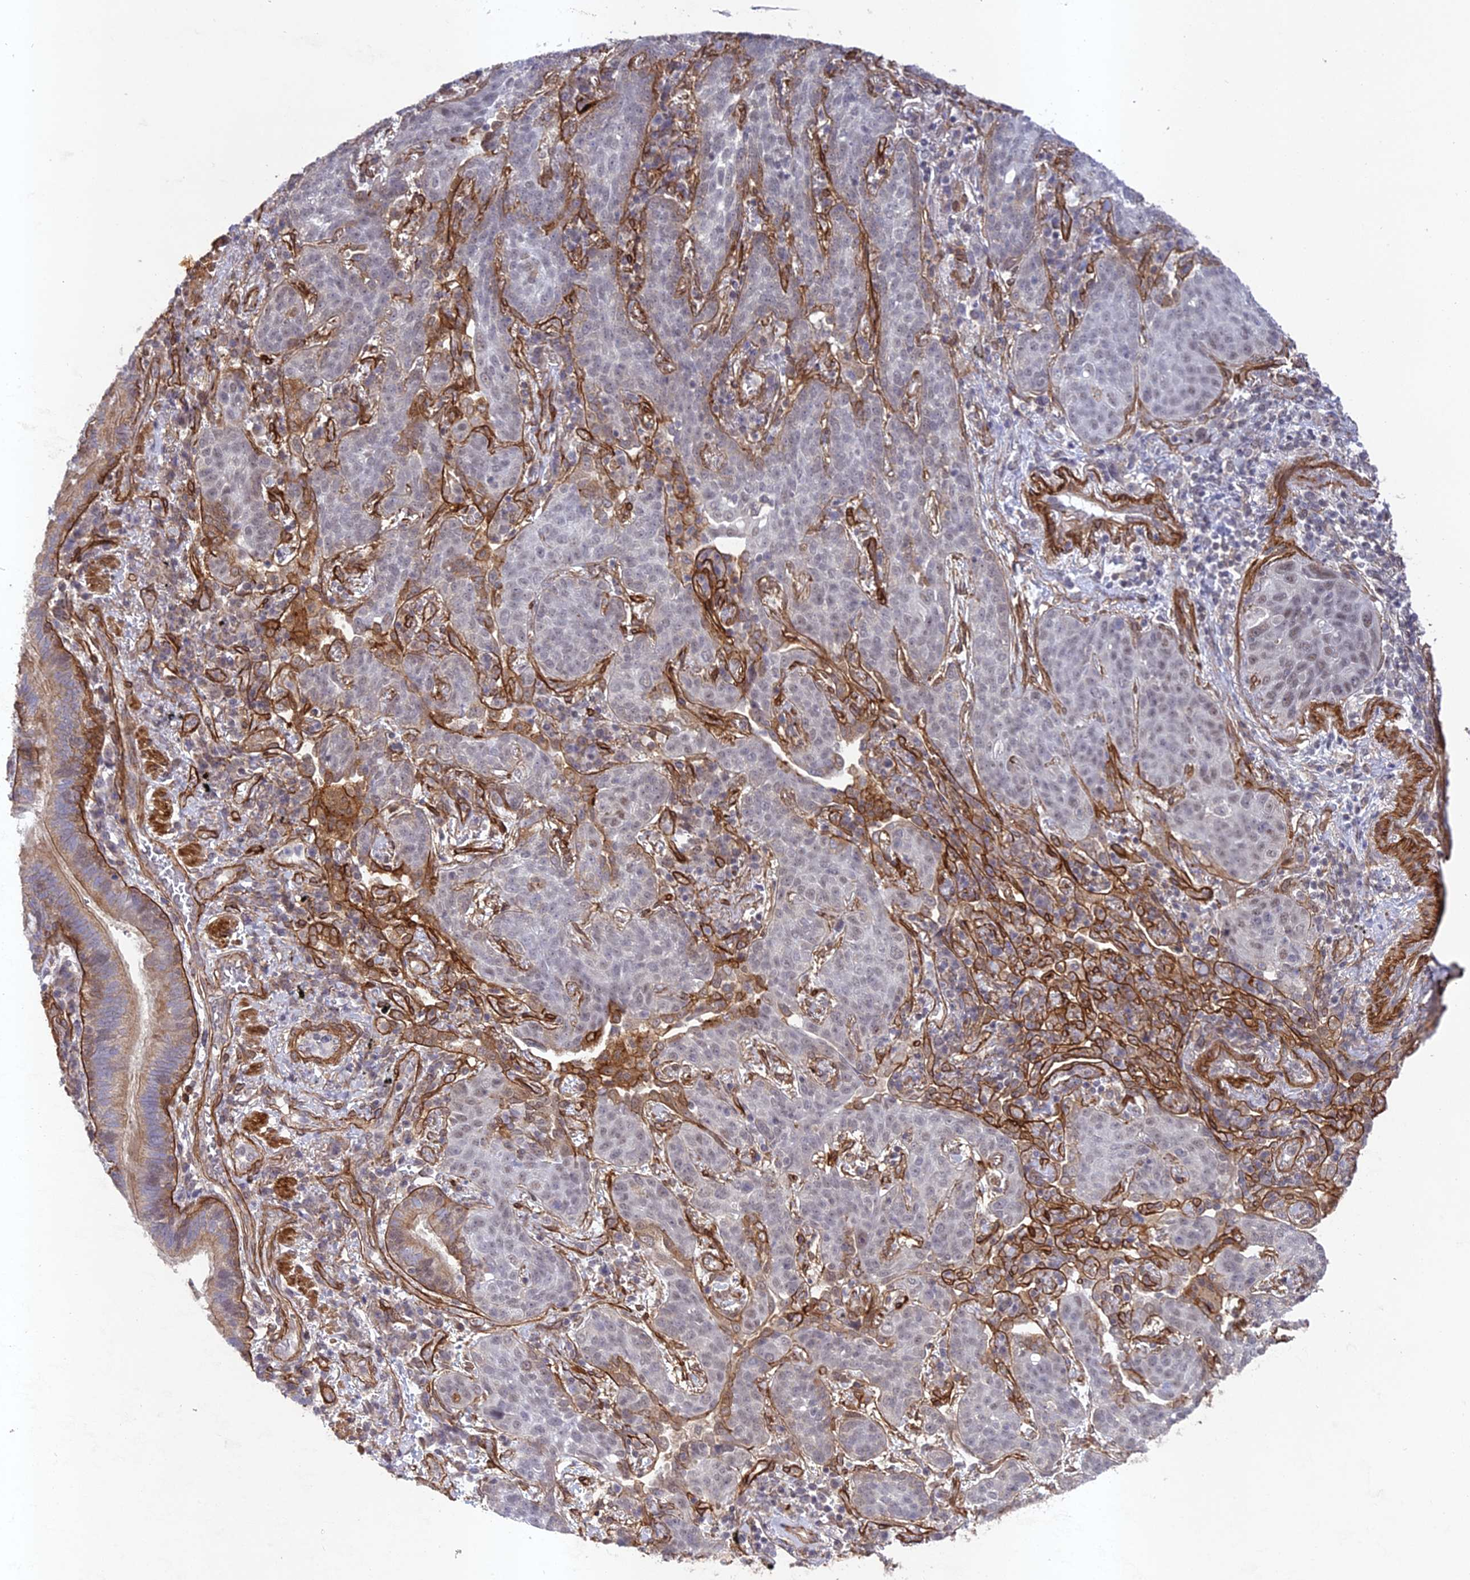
{"staining": {"intensity": "negative", "quantity": "none", "location": "none"}, "tissue": "lung cancer", "cell_type": "Tumor cells", "image_type": "cancer", "snomed": [{"axis": "morphology", "description": "Squamous cell carcinoma, NOS"}, {"axis": "topography", "description": "Lung"}], "caption": "Tumor cells show no significant expression in lung squamous cell carcinoma.", "gene": "TNS1", "patient": {"sex": "female", "age": 70}}